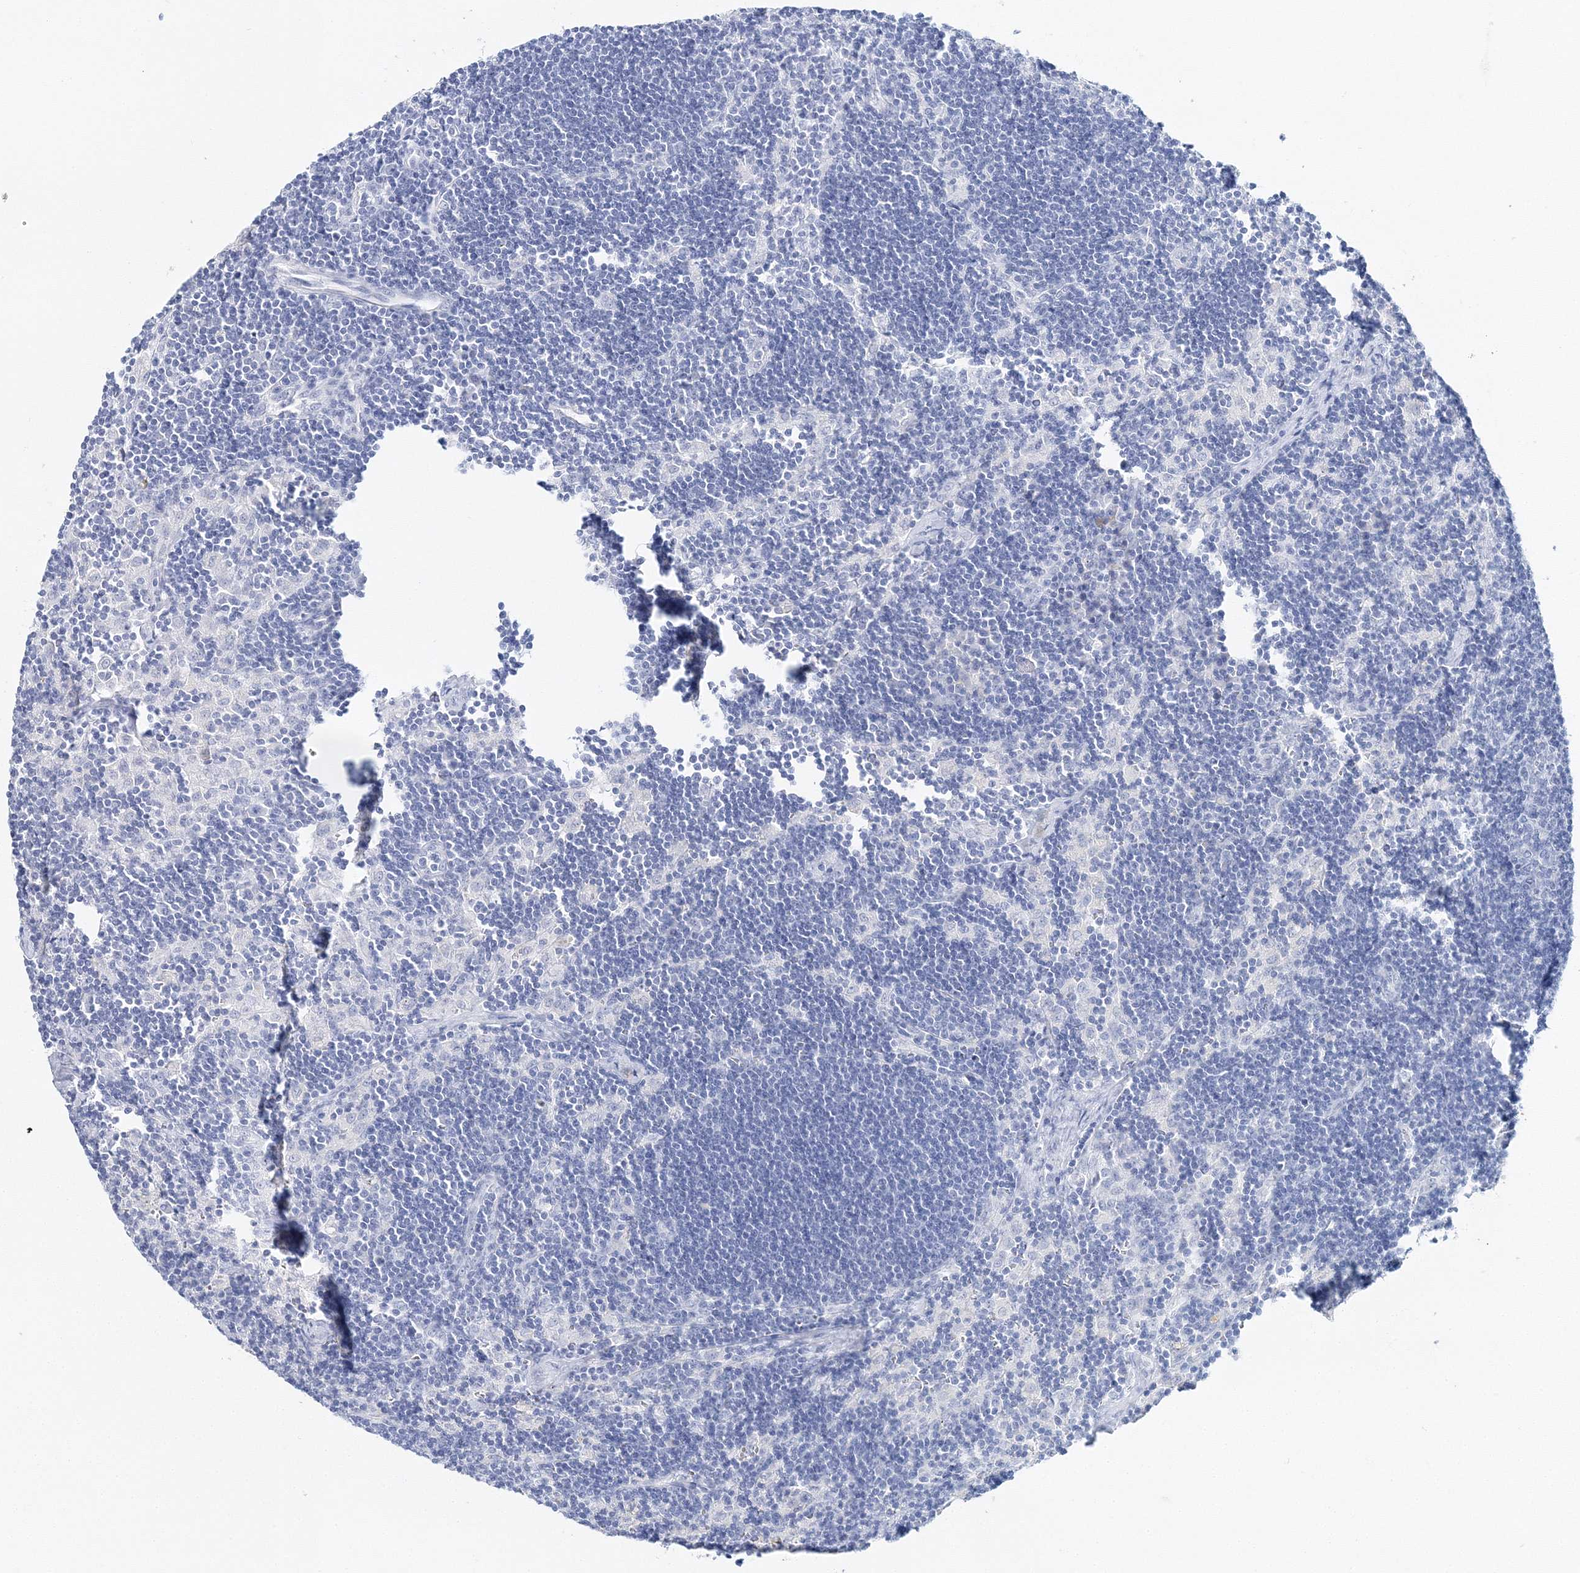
{"staining": {"intensity": "negative", "quantity": "none", "location": "none"}, "tissue": "lymph node", "cell_type": "Germinal center cells", "image_type": "normal", "snomed": [{"axis": "morphology", "description": "Normal tissue, NOS"}, {"axis": "topography", "description": "Lymph node"}], "caption": "Immunohistochemistry photomicrograph of benign lymph node stained for a protein (brown), which reveals no positivity in germinal center cells.", "gene": "MYOZ2", "patient": {"sex": "male", "age": 24}}